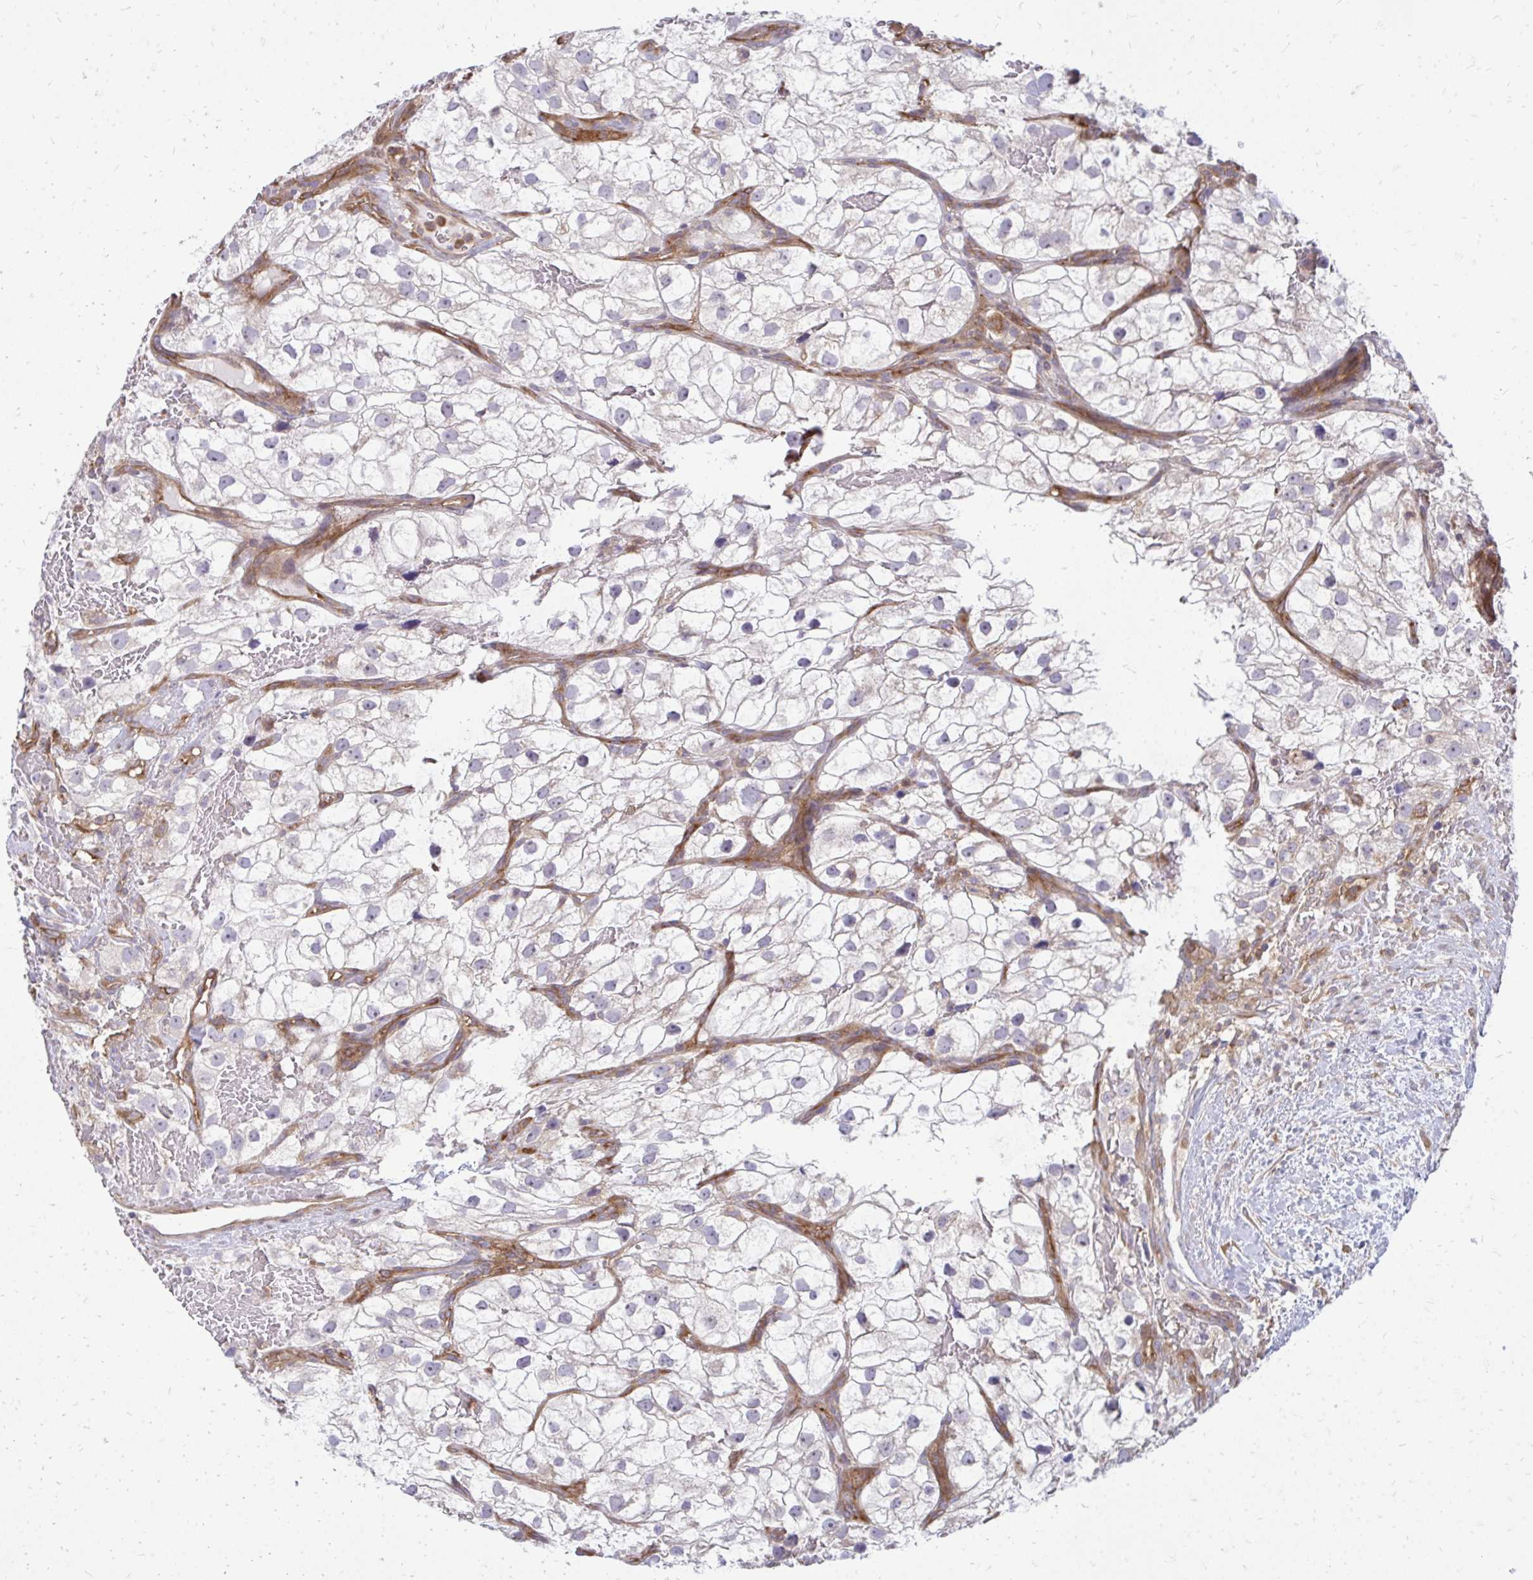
{"staining": {"intensity": "negative", "quantity": "none", "location": "none"}, "tissue": "renal cancer", "cell_type": "Tumor cells", "image_type": "cancer", "snomed": [{"axis": "morphology", "description": "Adenocarcinoma, NOS"}, {"axis": "topography", "description": "Kidney"}], "caption": "This is an immunohistochemistry (IHC) photomicrograph of renal cancer. There is no staining in tumor cells.", "gene": "ASAP1", "patient": {"sex": "male", "age": 59}}